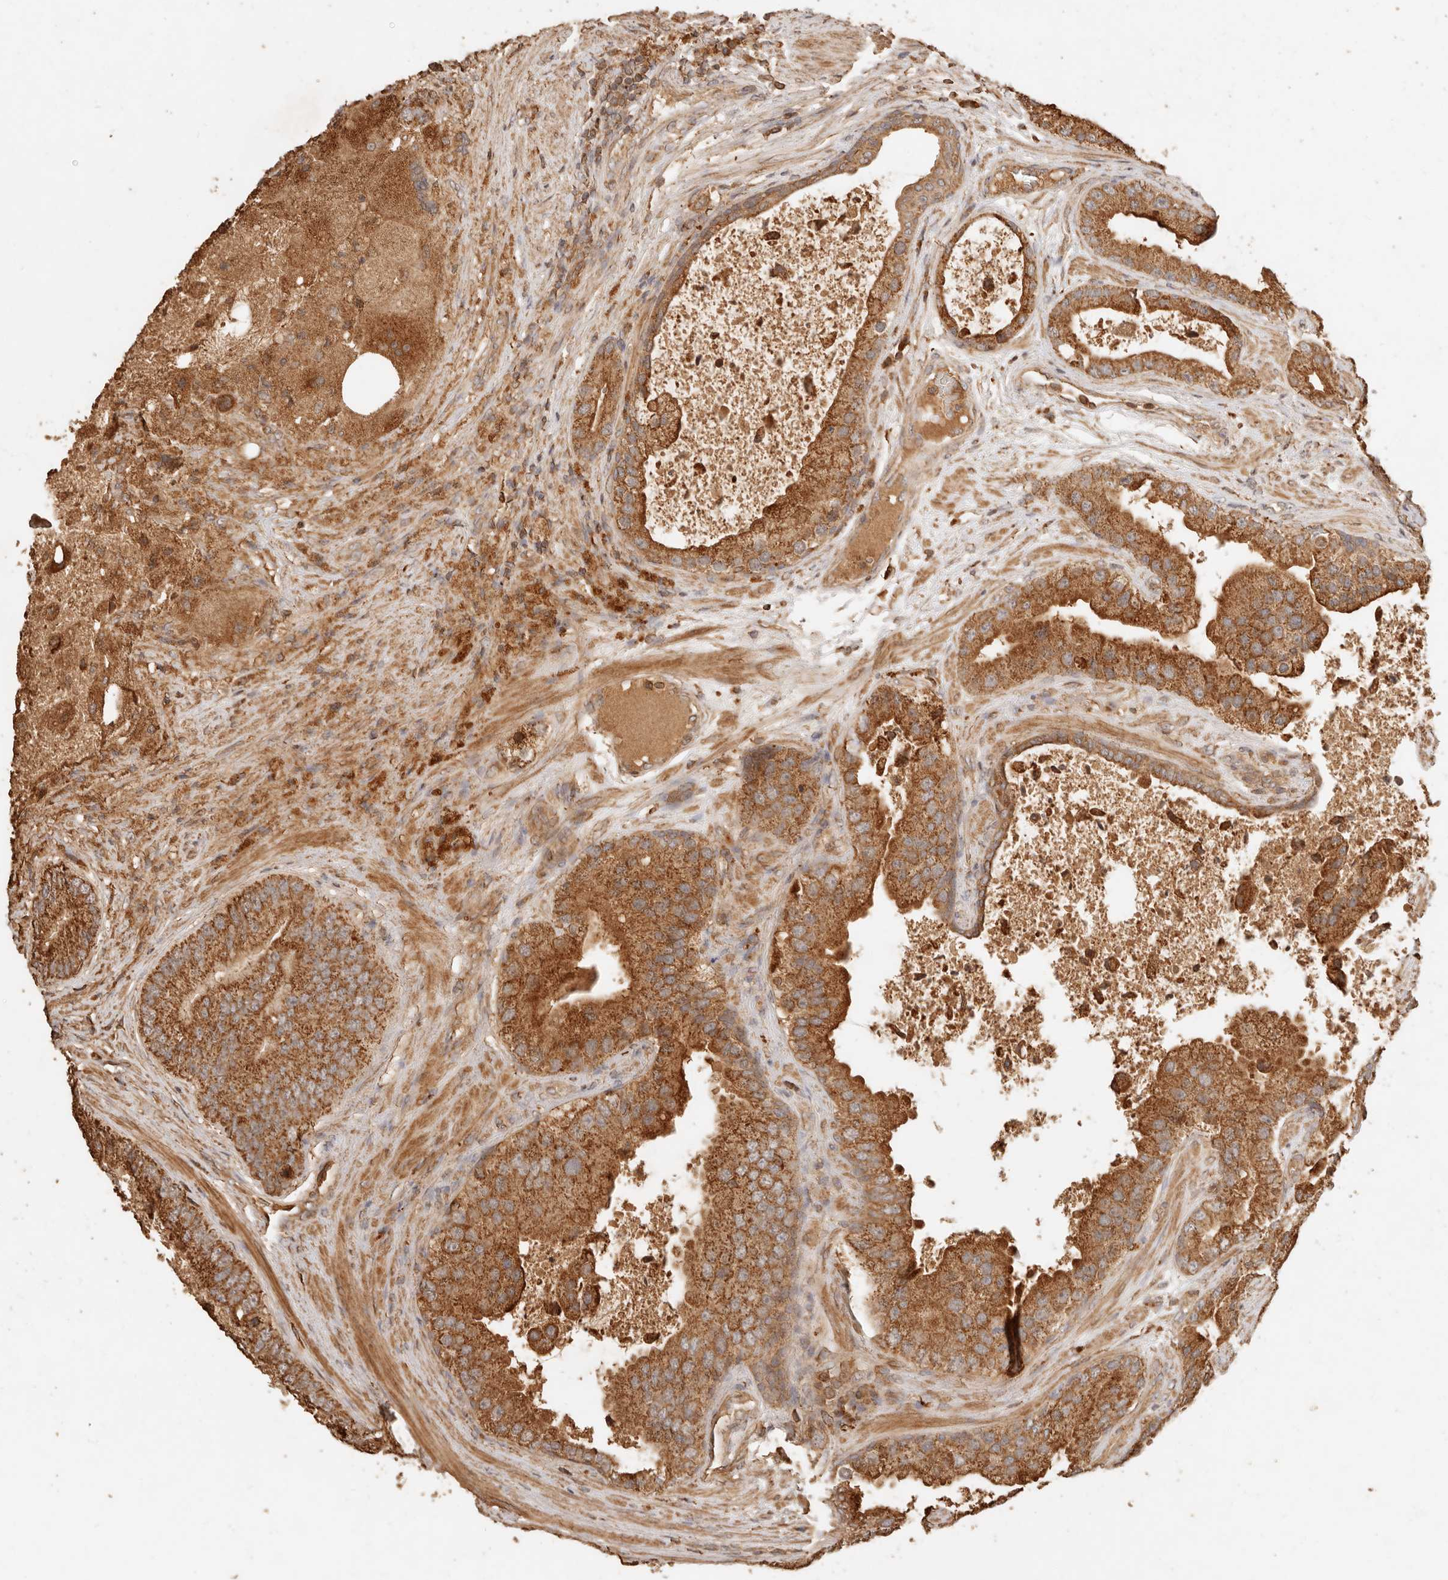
{"staining": {"intensity": "strong", "quantity": ">75%", "location": "cytoplasmic/membranous"}, "tissue": "prostate cancer", "cell_type": "Tumor cells", "image_type": "cancer", "snomed": [{"axis": "morphology", "description": "Adenocarcinoma, High grade"}, {"axis": "topography", "description": "Prostate"}], "caption": "A brown stain shows strong cytoplasmic/membranous staining of a protein in human prostate cancer tumor cells. (brown staining indicates protein expression, while blue staining denotes nuclei).", "gene": "FAM180B", "patient": {"sex": "male", "age": 70}}